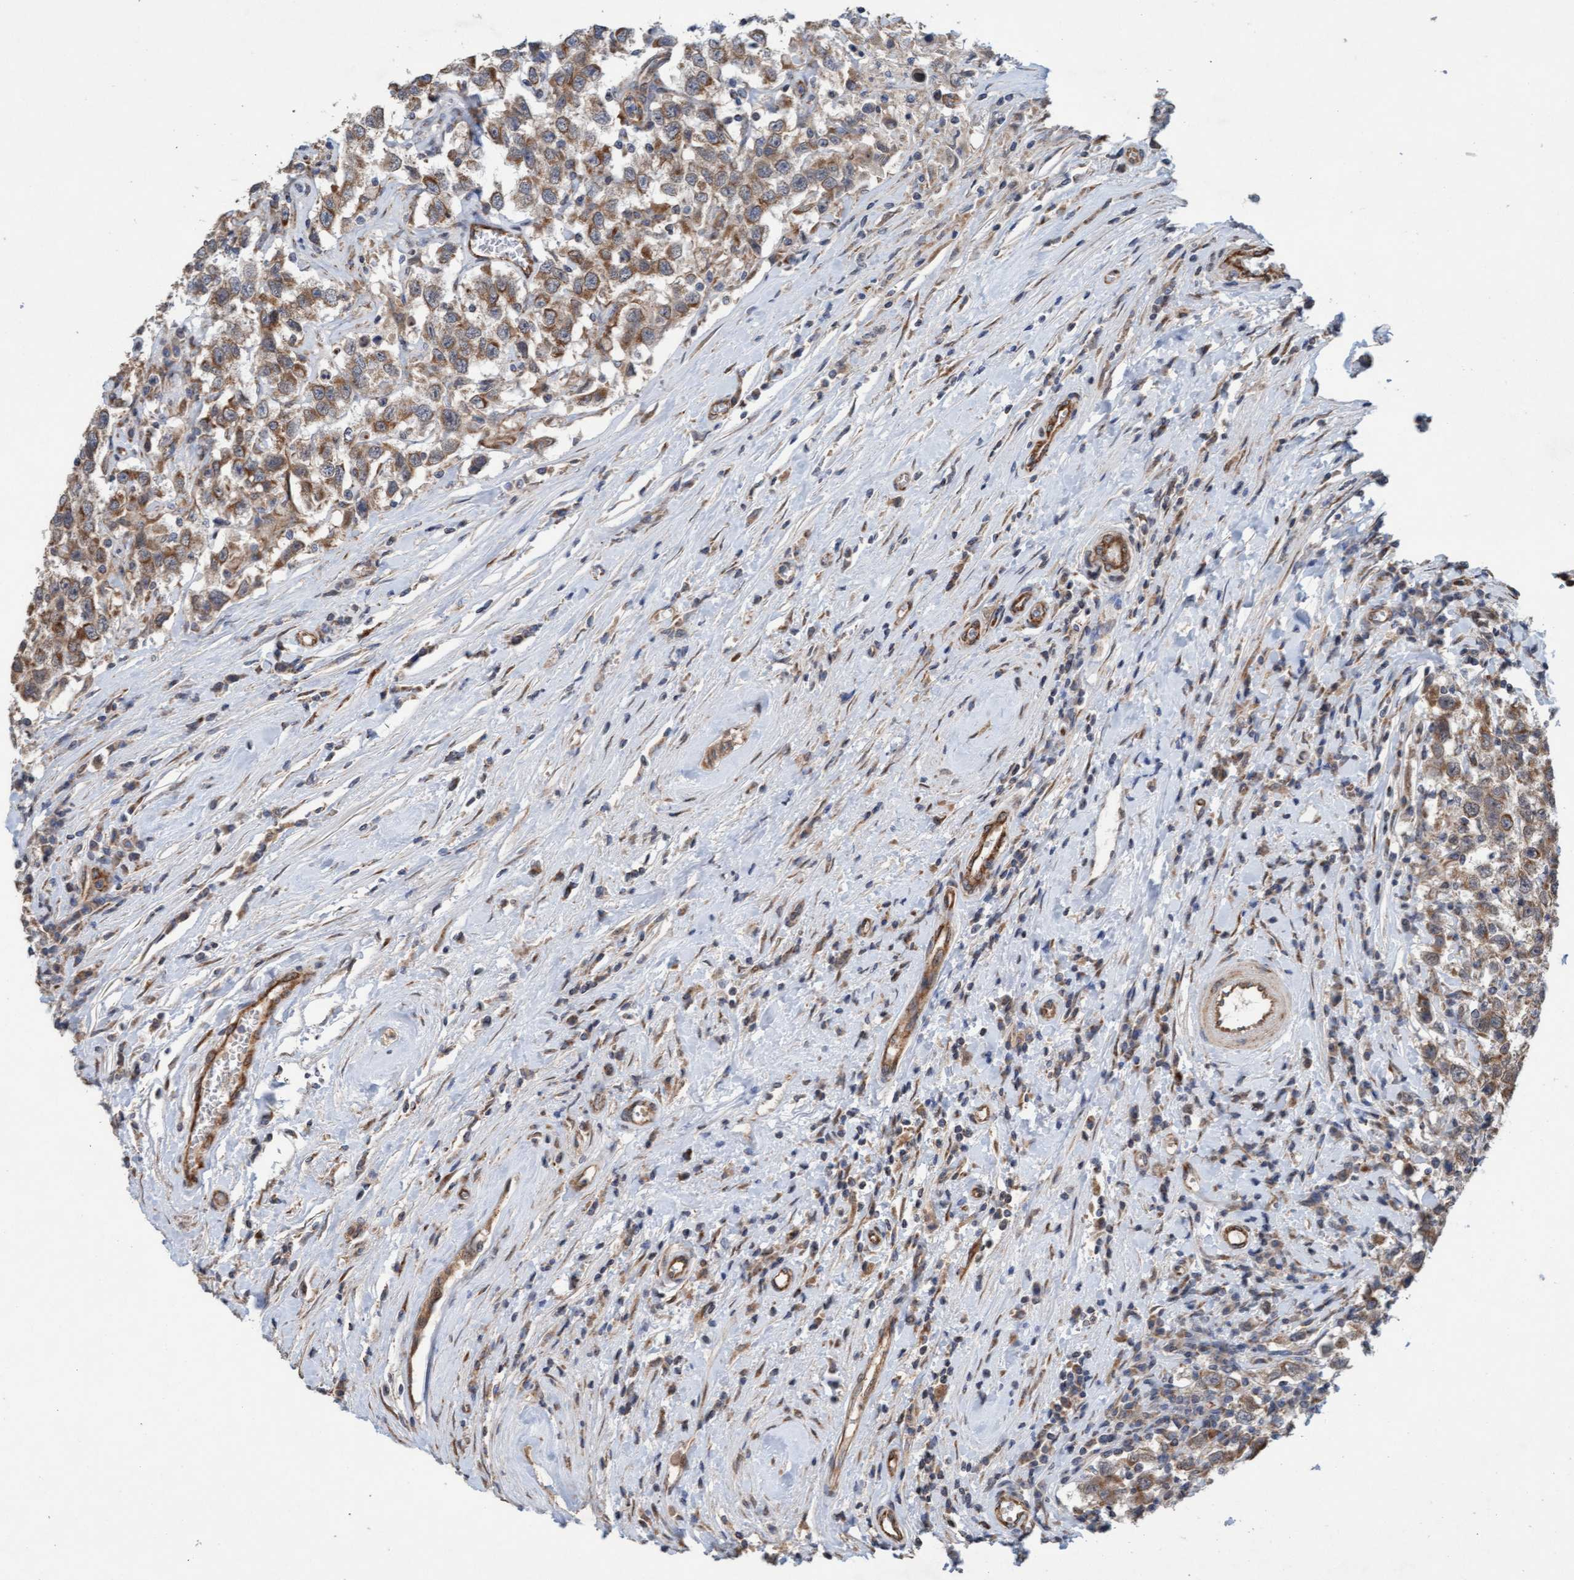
{"staining": {"intensity": "moderate", "quantity": ">75%", "location": "cytoplasmic/membranous"}, "tissue": "testis cancer", "cell_type": "Tumor cells", "image_type": "cancer", "snomed": [{"axis": "morphology", "description": "Seminoma, NOS"}, {"axis": "topography", "description": "Testis"}], "caption": "Human seminoma (testis) stained with a protein marker displays moderate staining in tumor cells.", "gene": "ZNF566", "patient": {"sex": "male", "age": 41}}